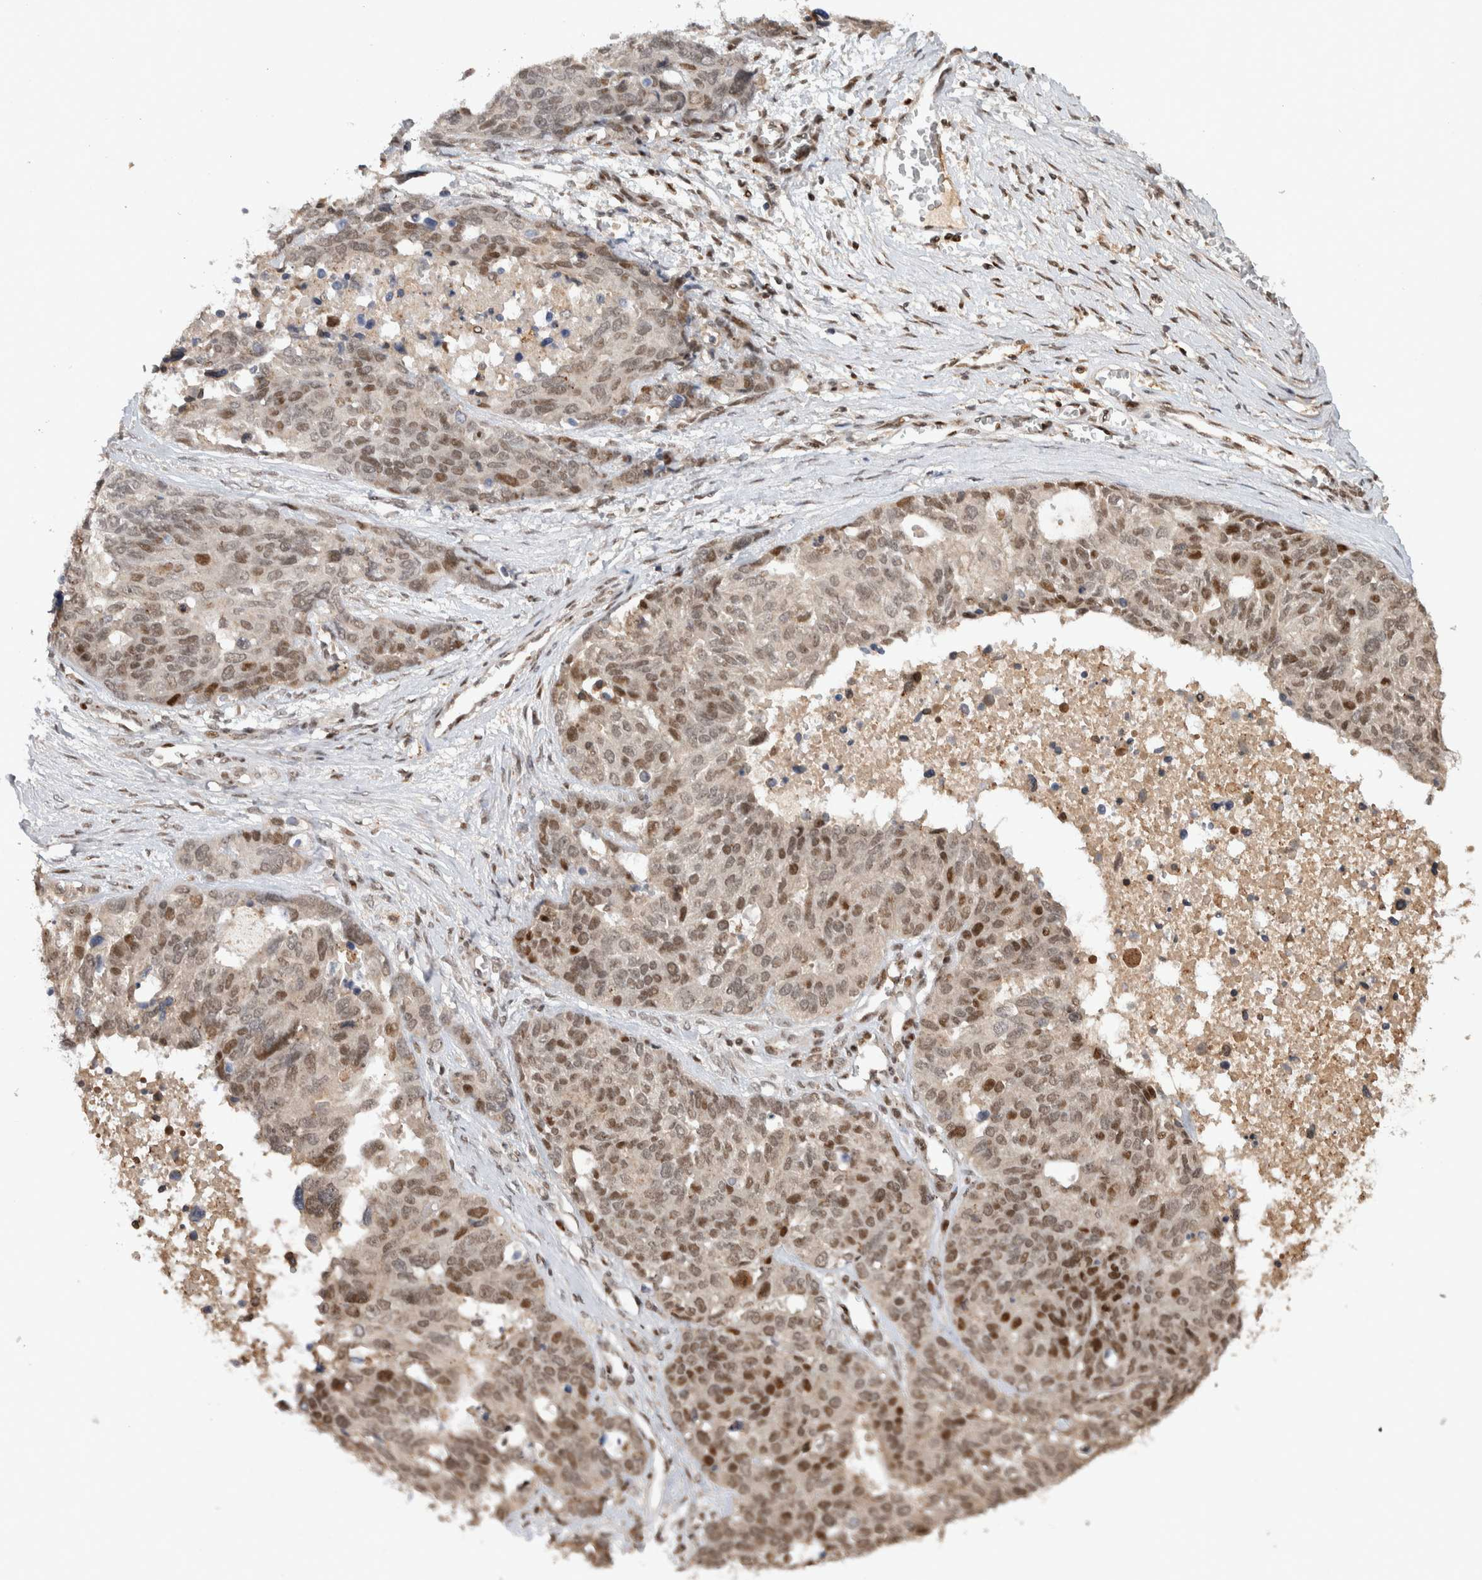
{"staining": {"intensity": "moderate", "quantity": ">75%", "location": "nuclear"}, "tissue": "ovarian cancer", "cell_type": "Tumor cells", "image_type": "cancer", "snomed": [{"axis": "morphology", "description": "Cystadenocarcinoma, serous, NOS"}, {"axis": "topography", "description": "Ovary"}], "caption": "Brown immunohistochemical staining in ovarian serous cystadenocarcinoma reveals moderate nuclear staining in about >75% of tumor cells. Immunohistochemistry (ihc) stains the protein of interest in brown and the nuclei are stained blue.", "gene": "ZNF521", "patient": {"sex": "female", "age": 44}}